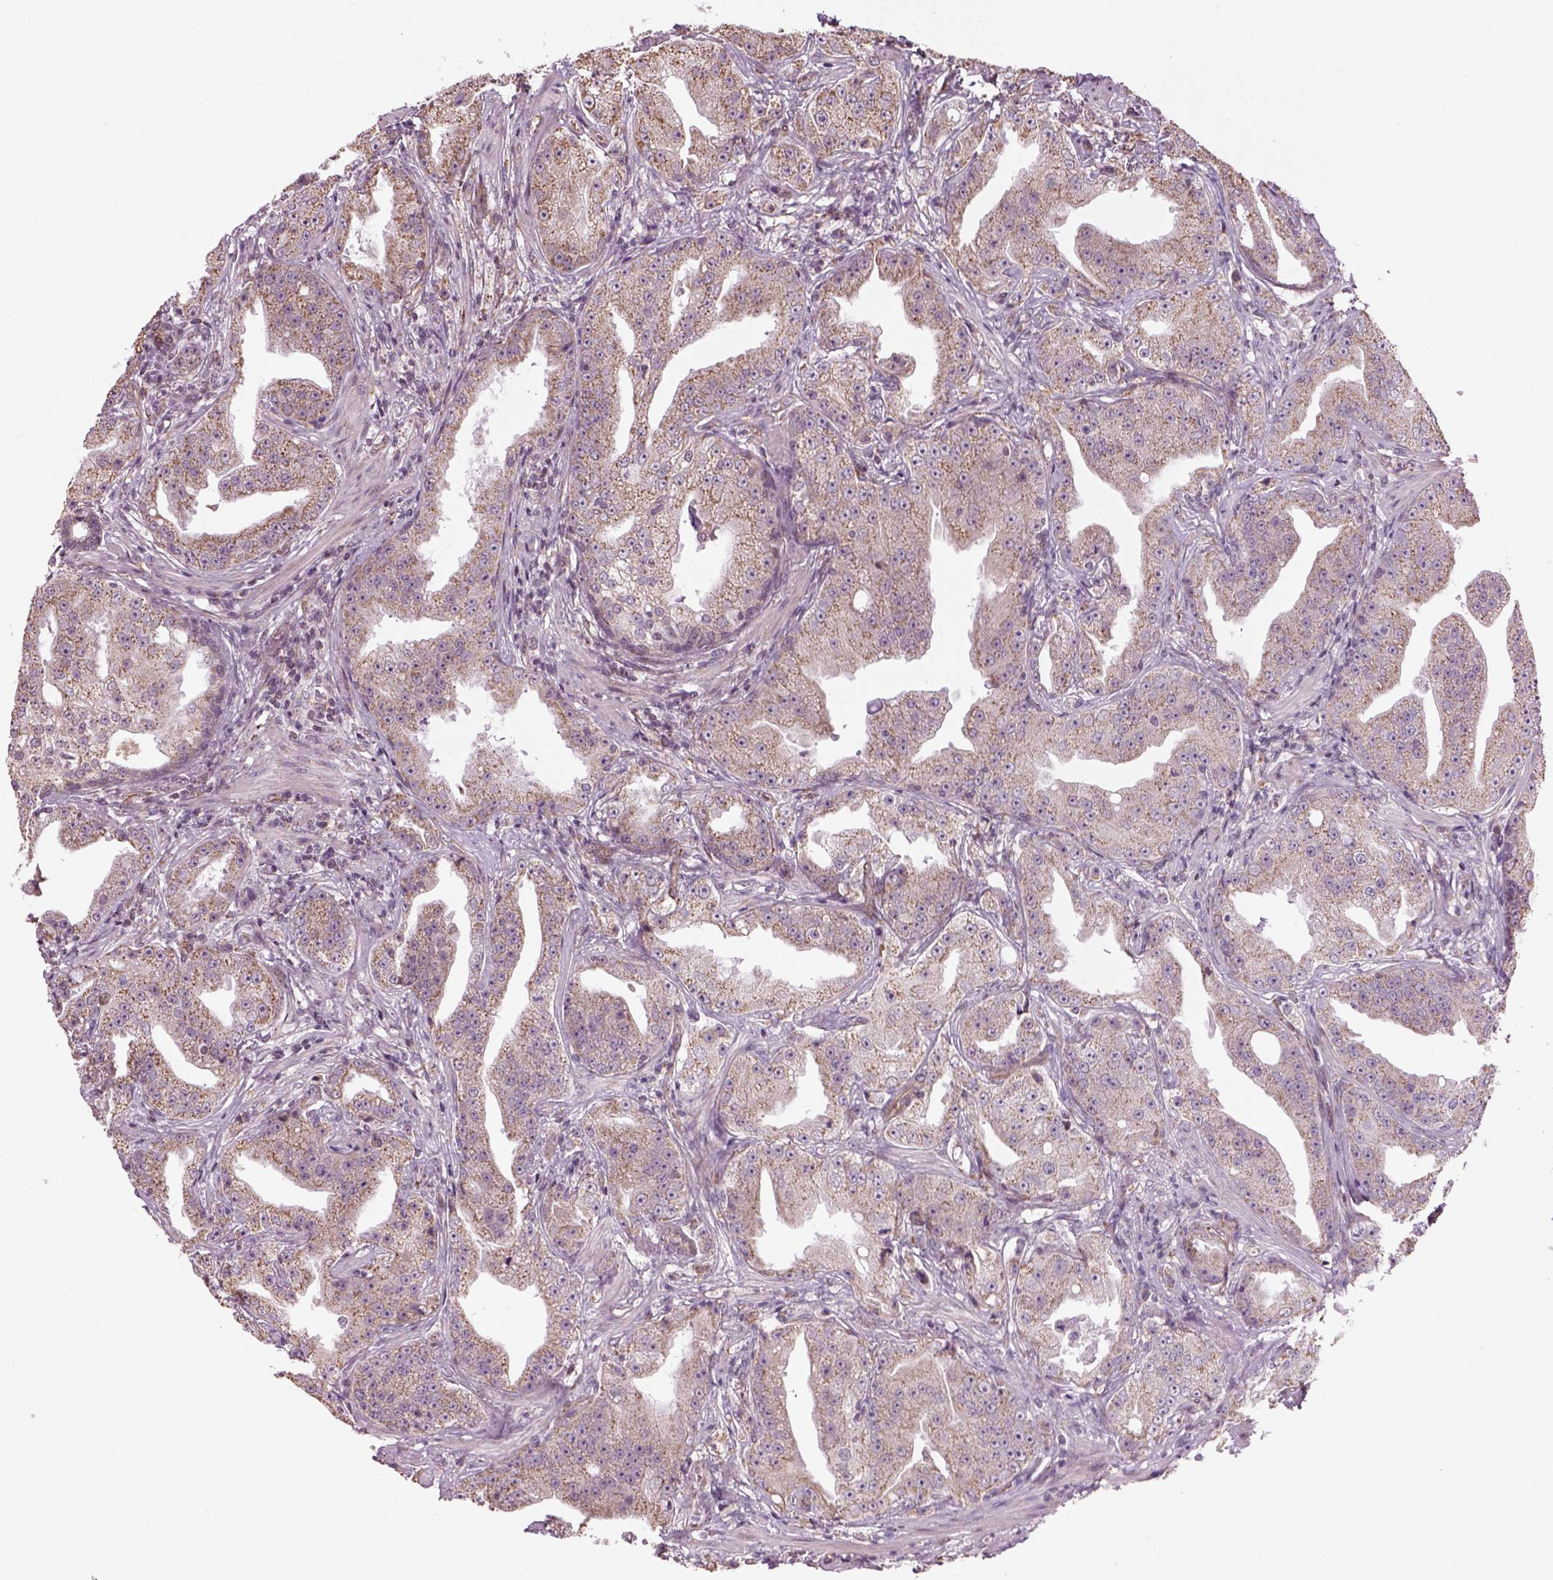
{"staining": {"intensity": "weak", "quantity": ">75%", "location": "cytoplasmic/membranous"}, "tissue": "prostate cancer", "cell_type": "Tumor cells", "image_type": "cancer", "snomed": [{"axis": "morphology", "description": "Adenocarcinoma, Low grade"}, {"axis": "topography", "description": "Prostate"}], "caption": "Weak cytoplasmic/membranous positivity for a protein is appreciated in approximately >75% of tumor cells of prostate cancer (adenocarcinoma (low-grade)) using immunohistochemistry.", "gene": "XK", "patient": {"sex": "male", "age": 62}}